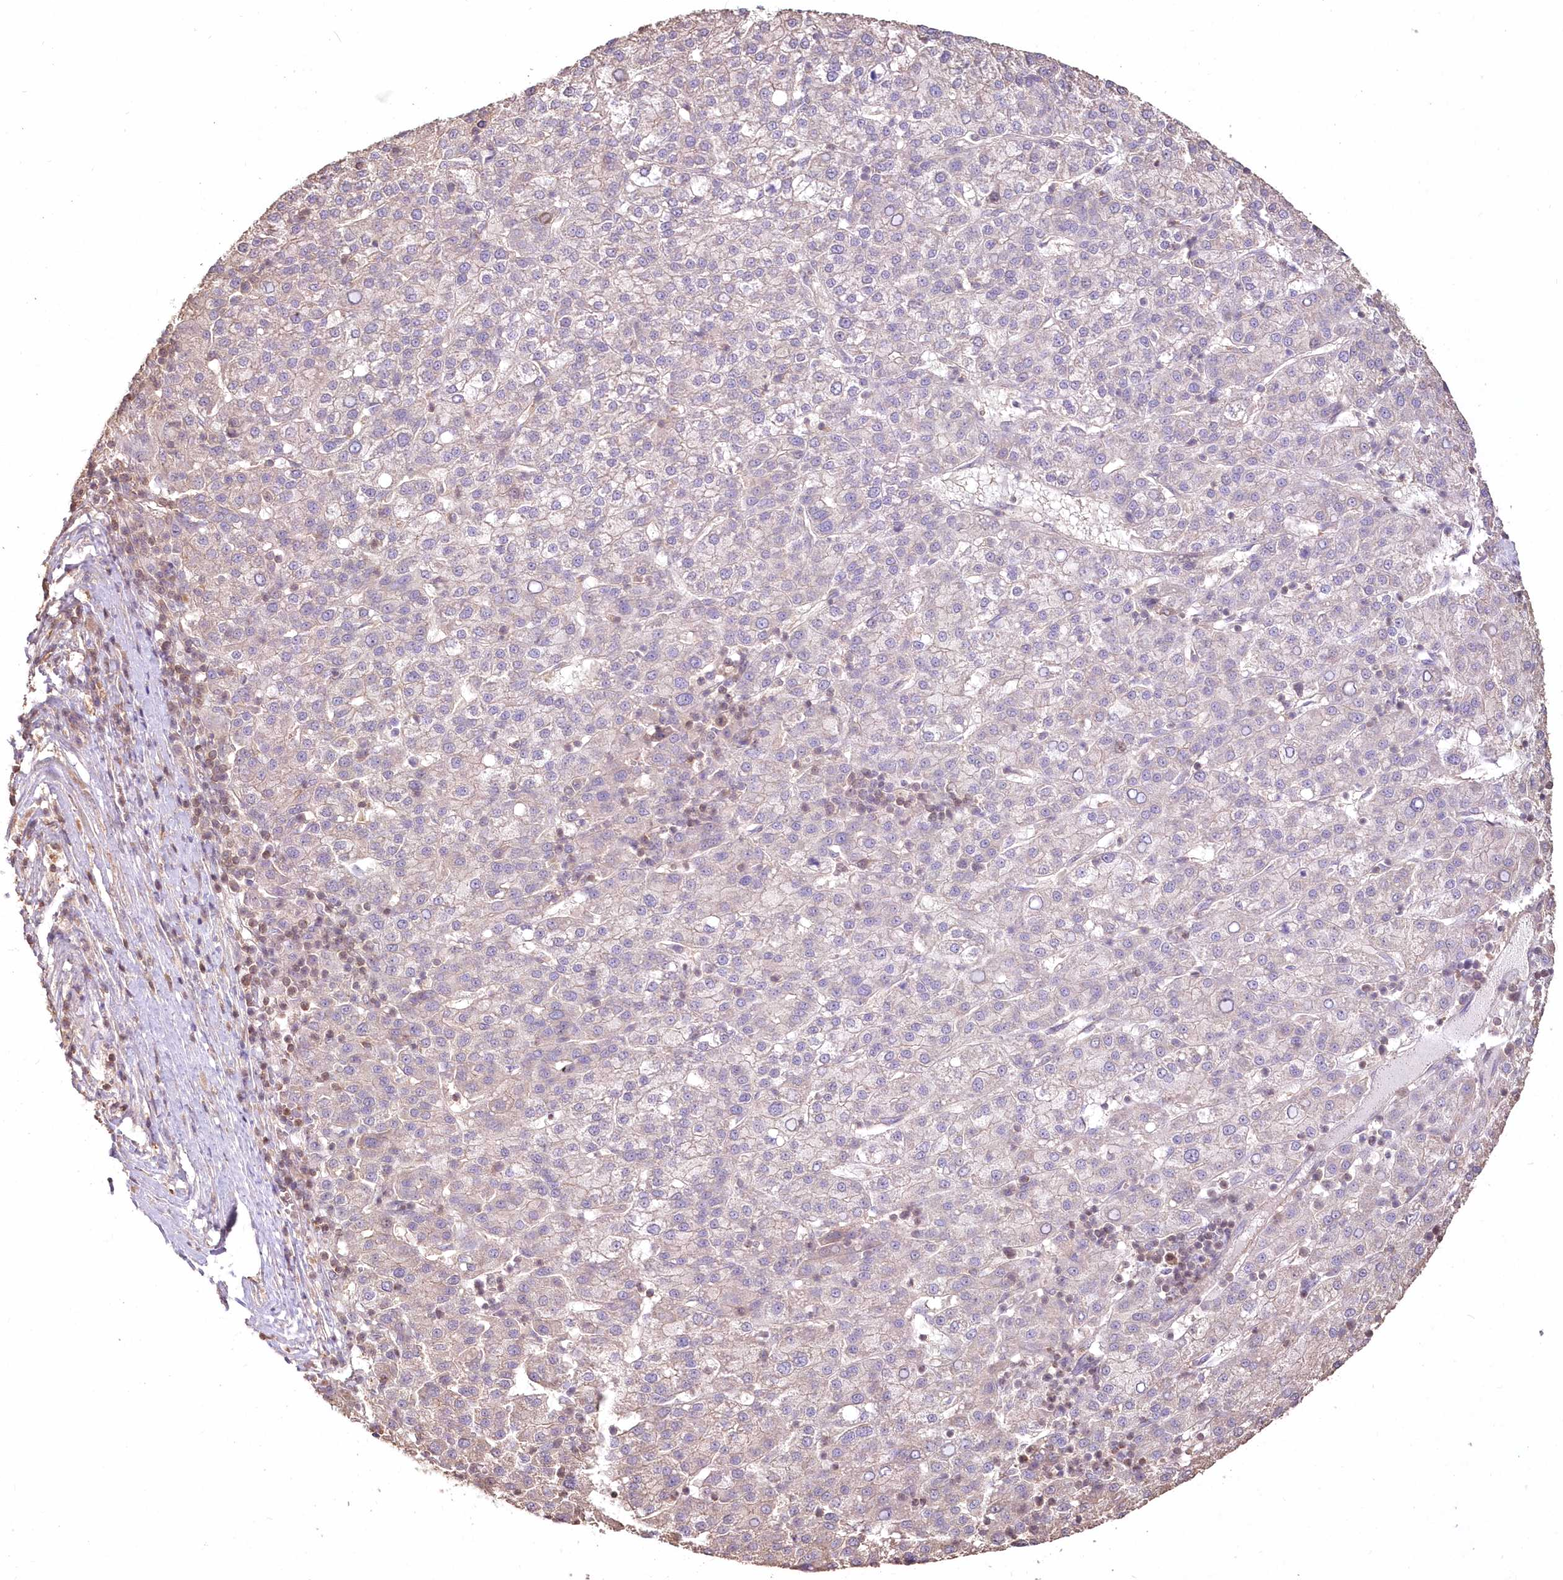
{"staining": {"intensity": "negative", "quantity": "none", "location": "none"}, "tissue": "liver cancer", "cell_type": "Tumor cells", "image_type": "cancer", "snomed": [{"axis": "morphology", "description": "Carcinoma, Hepatocellular, NOS"}, {"axis": "topography", "description": "Liver"}], "caption": "Immunohistochemistry (IHC) of human liver hepatocellular carcinoma reveals no positivity in tumor cells.", "gene": "STK17B", "patient": {"sex": "female", "age": 58}}